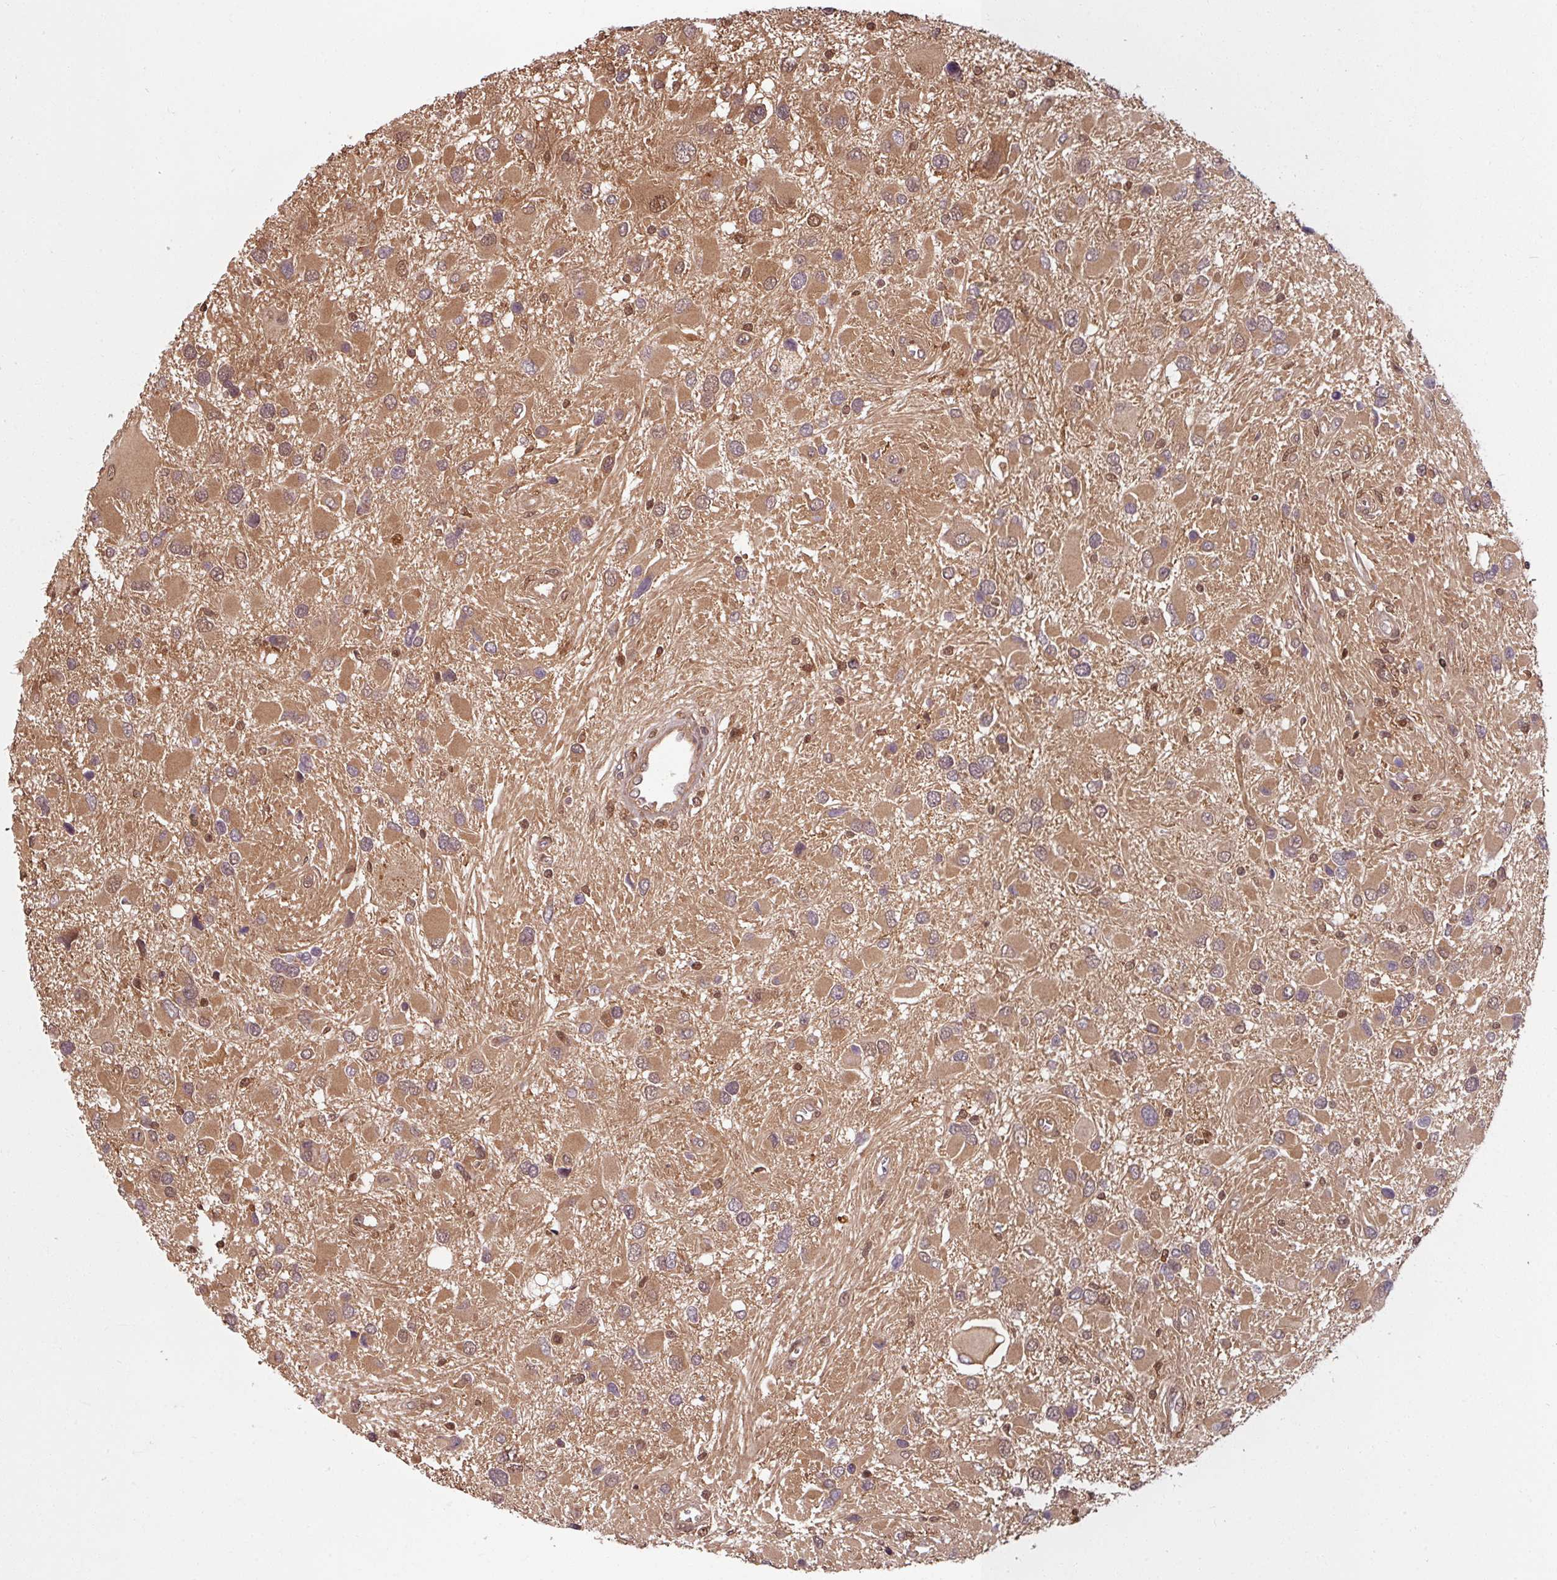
{"staining": {"intensity": "moderate", "quantity": ">75%", "location": "cytoplasmic/membranous,nuclear"}, "tissue": "glioma", "cell_type": "Tumor cells", "image_type": "cancer", "snomed": [{"axis": "morphology", "description": "Glioma, malignant, High grade"}, {"axis": "topography", "description": "Brain"}], "caption": "DAB immunohistochemical staining of glioma reveals moderate cytoplasmic/membranous and nuclear protein staining in approximately >75% of tumor cells.", "gene": "KCTD11", "patient": {"sex": "male", "age": 53}}